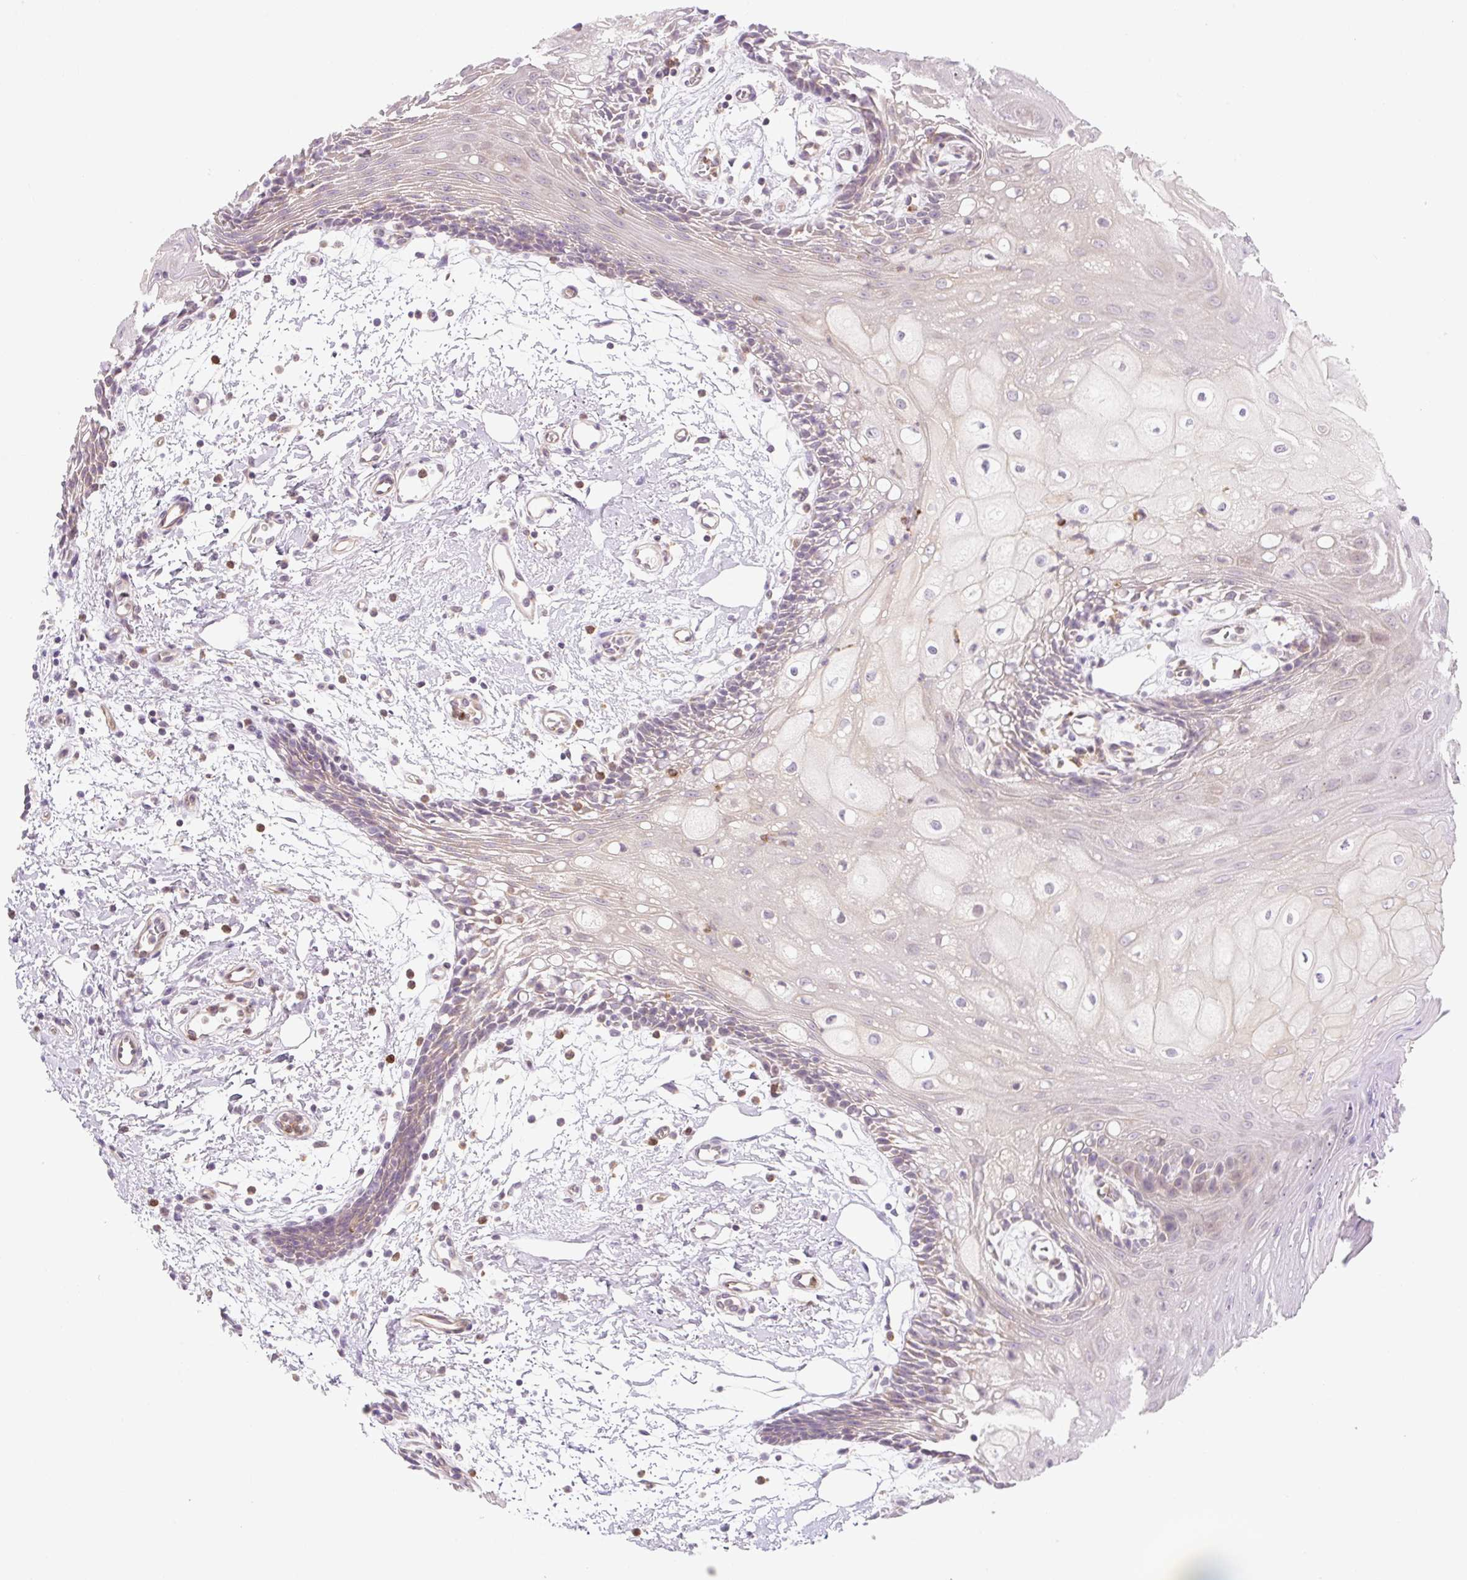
{"staining": {"intensity": "moderate", "quantity": "25%-75%", "location": "cytoplasmic/membranous"}, "tissue": "oral mucosa", "cell_type": "Squamous epithelial cells", "image_type": "normal", "snomed": [{"axis": "morphology", "description": "Normal tissue, NOS"}, {"axis": "topography", "description": "Oral tissue"}], "caption": "An image showing moderate cytoplasmic/membranous staining in about 25%-75% of squamous epithelial cells in benign oral mucosa, as visualized by brown immunohistochemical staining.", "gene": "OMA1", "patient": {"sex": "female", "age": 59}}